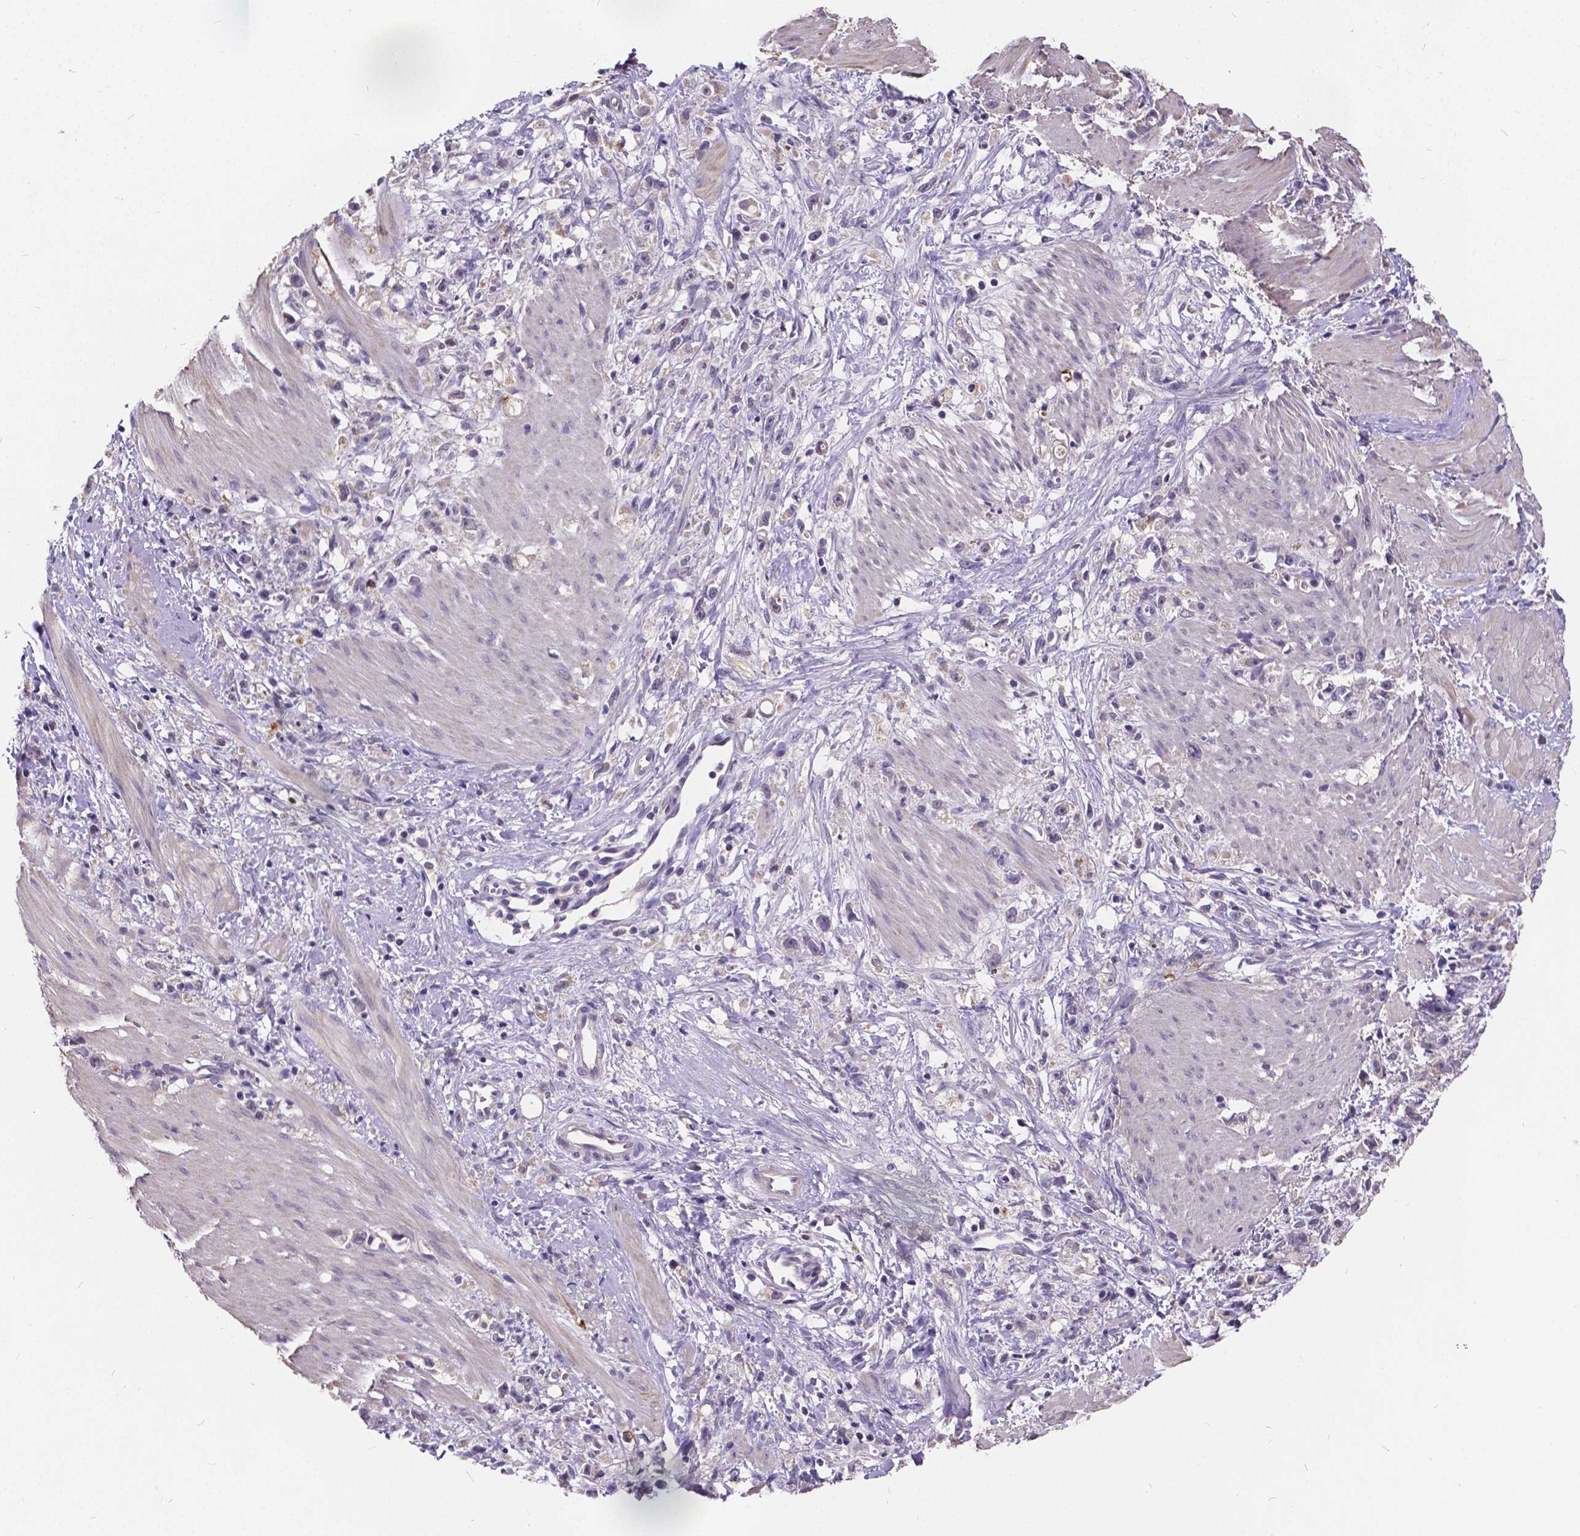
{"staining": {"intensity": "negative", "quantity": "none", "location": "none"}, "tissue": "stomach cancer", "cell_type": "Tumor cells", "image_type": "cancer", "snomed": [{"axis": "morphology", "description": "Adenocarcinoma, NOS"}, {"axis": "topography", "description": "Stomach"}], "caption": "IHC of human stomach cancer (adenocarcinoma) demonstrates no expression in tumor cells.", "gene": "CTNNA2", "patient": {"sex": "female", "age": 59}}